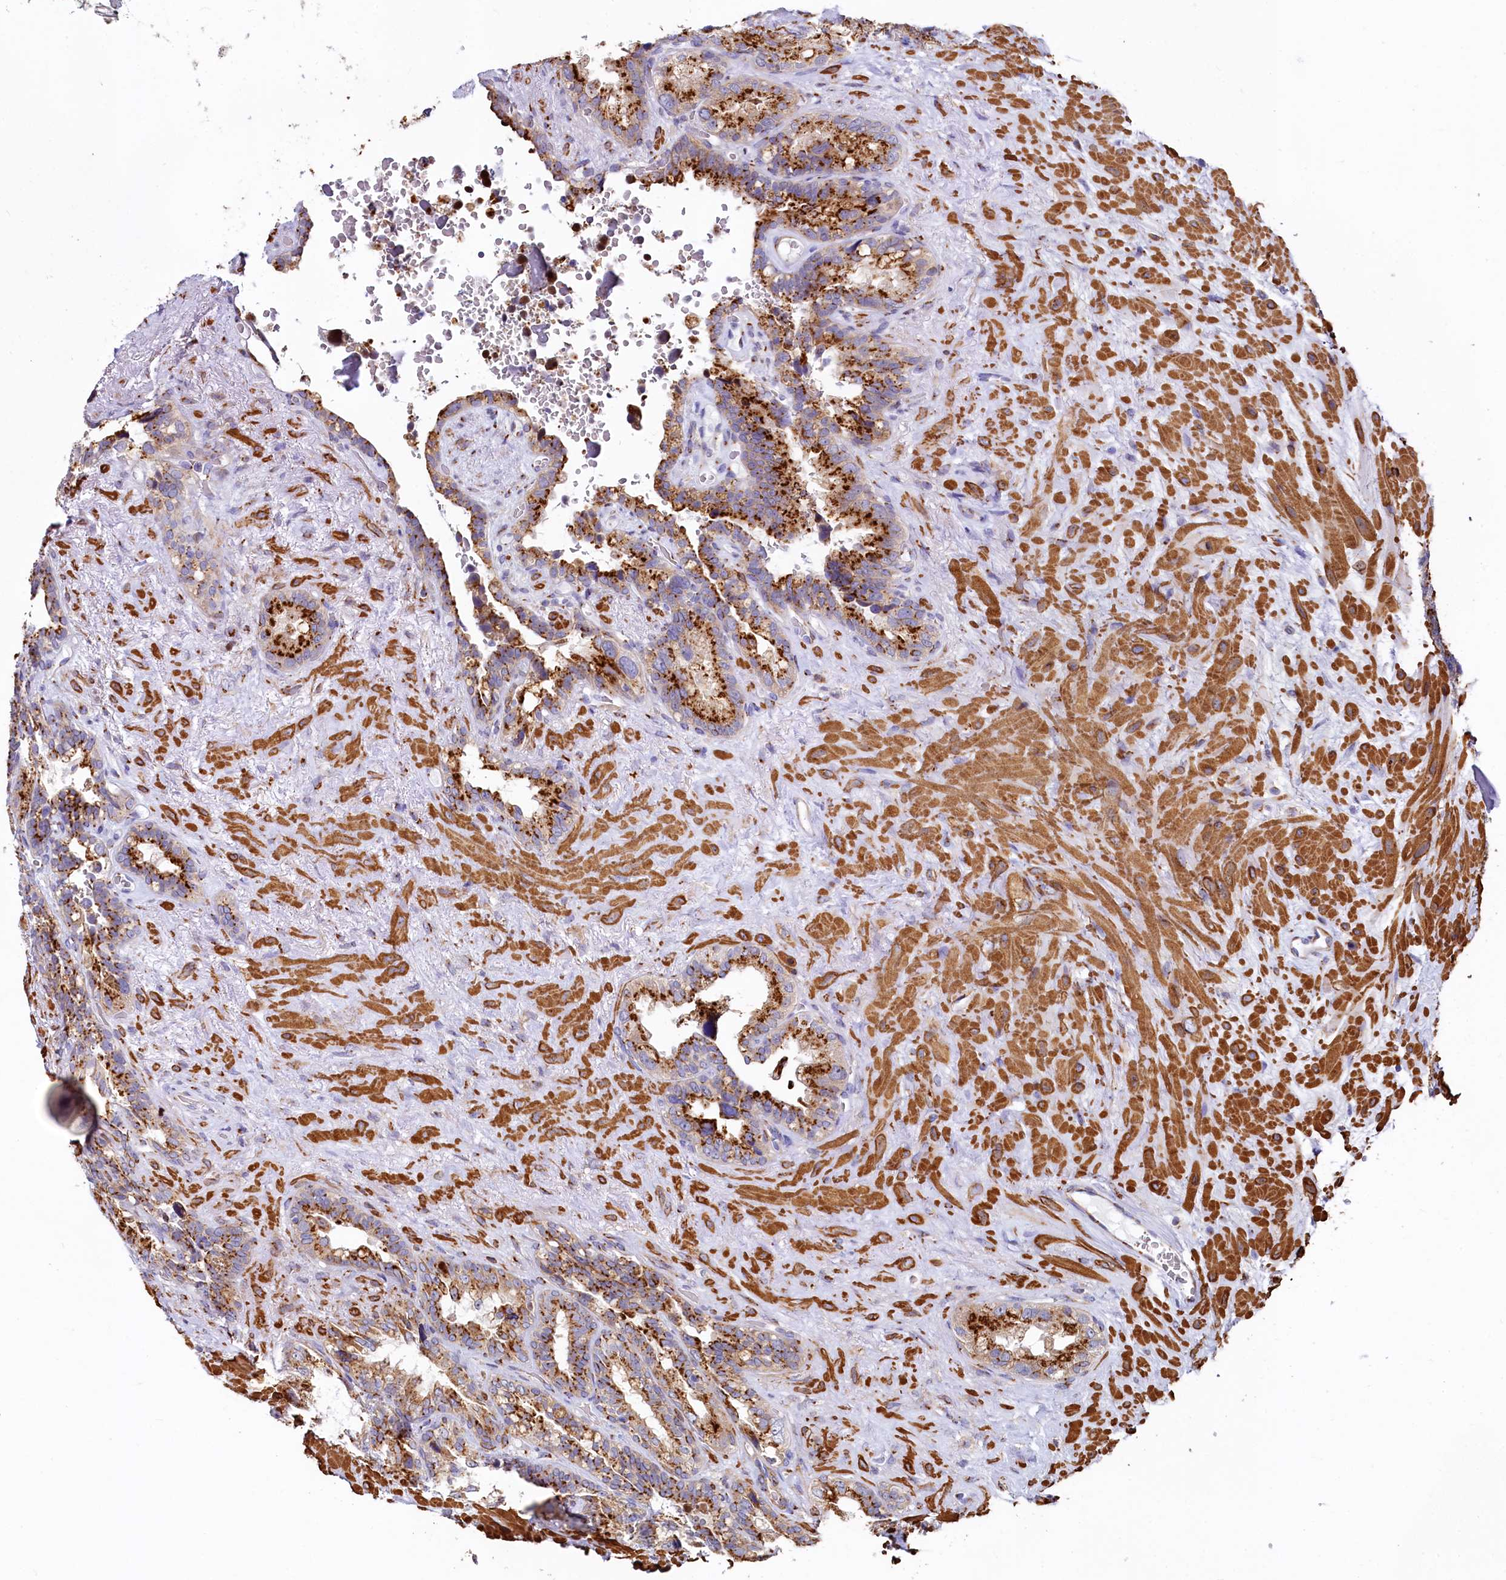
{"staining": {"intensity": "strong", "quantity": ">75%", "location": "cytoplasmic/membranous"}, "tissue": "seminal vesicle", "cell_type": "Glandular cells", "image_type": "normal", "snomed": [{"axis": "morphology", "description": "Normal tissue, NOS"}, {"axis": "topography", "description": "Seminal veicle"}], "caption": "This image reveals benign seminal vesicle stained with IHC to label a protein in brown. The cytoplasmic/membranous of glandular cells show strong positivity for the protein. Nuclei are counter-stained blue.", "gene": "BET1L", "patient": {"sex": "male", "age": 80}}